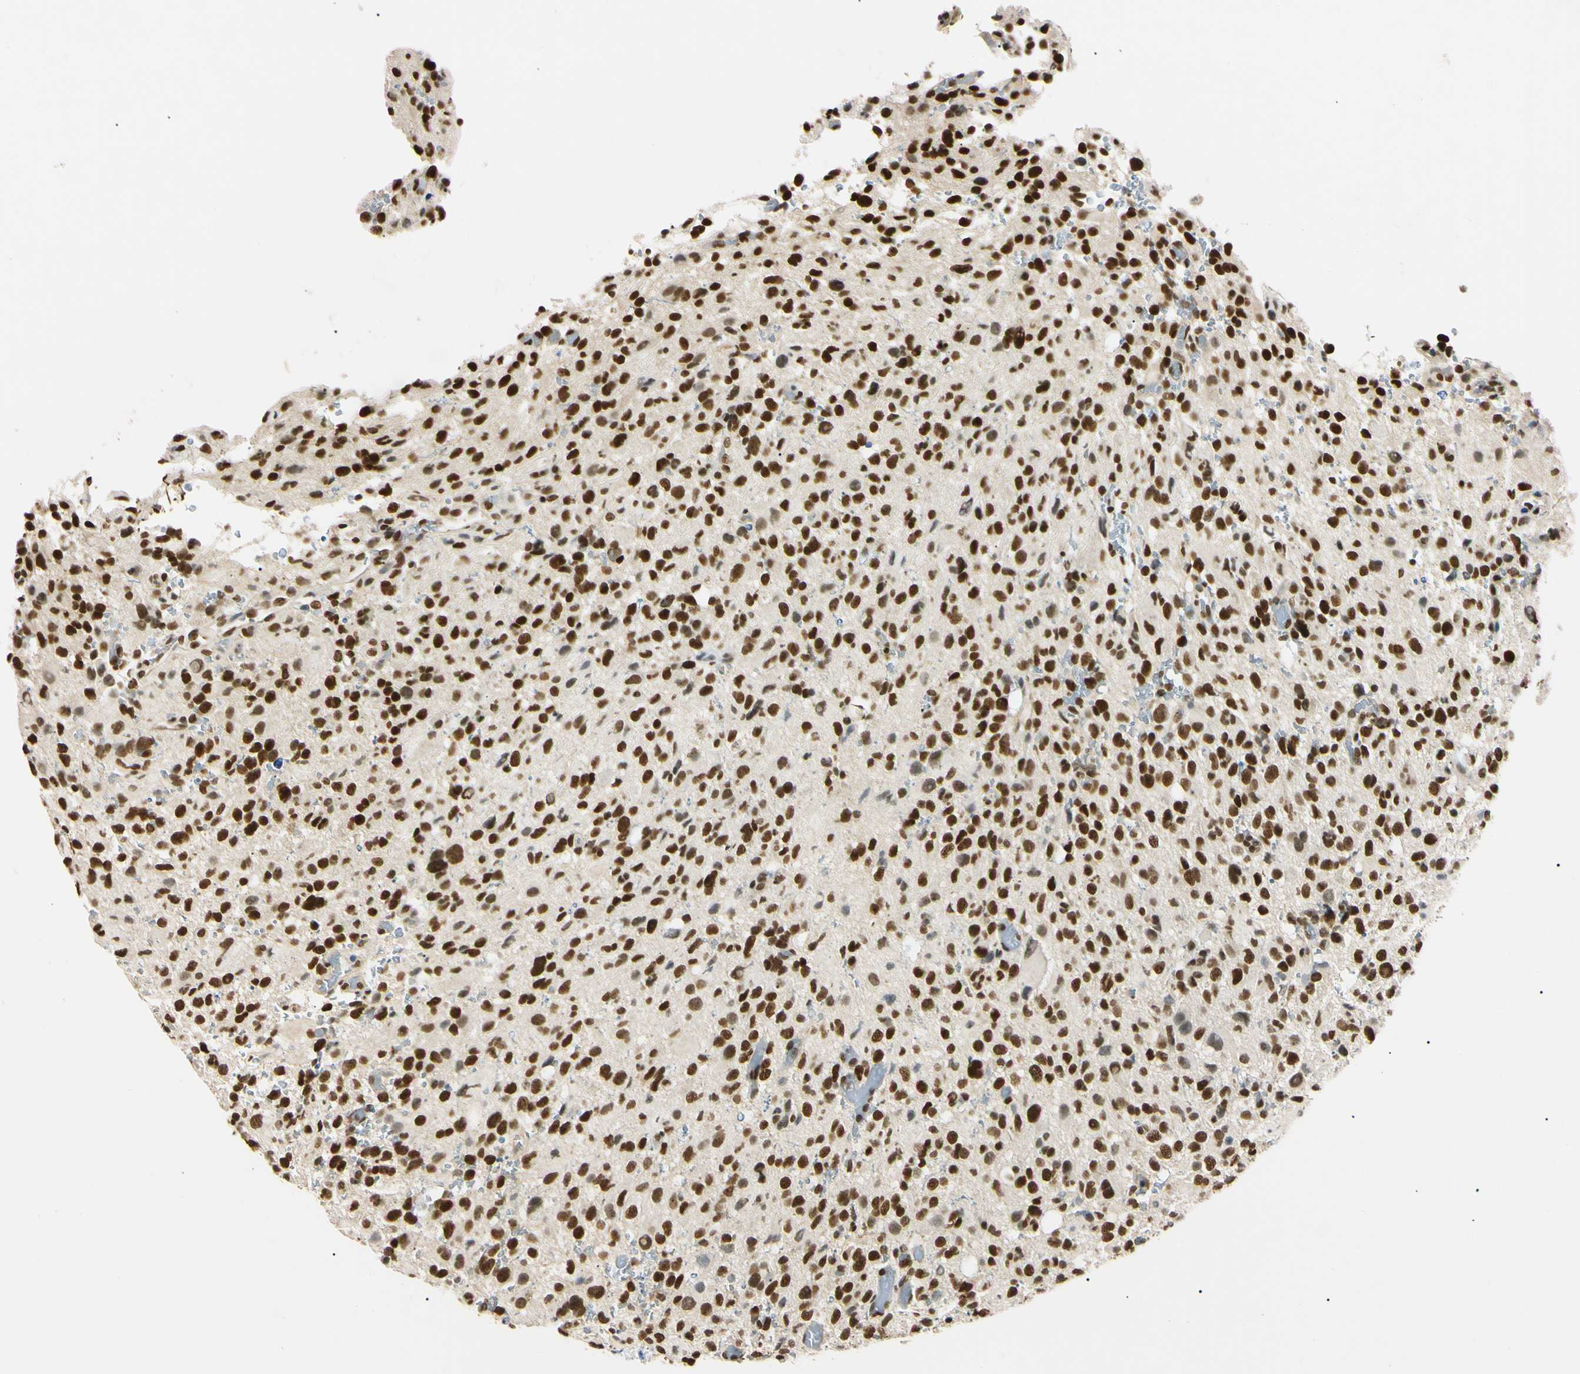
{"staining": {"intensity": "strong", "quantity": ">75%", "location": "nuclear"}, "tissue": "glioma", "cell_type": "Tumor cells", "image_type": "cancer", "snomed": [{"axis": "morphology", "description": "Glioma, malignant, High grade"}, {"axis": "topography", "description": "Brain"}], "caption": "High-grade glioma (malignant) tissue demonstrates strong nuclear expression in approximately >75% of tumor cells, visualized by immunohistochemistry. Nuclei are stained in blue.", "gene": "SMARCA5", "patient": {"sex": "male", "age": 48}}